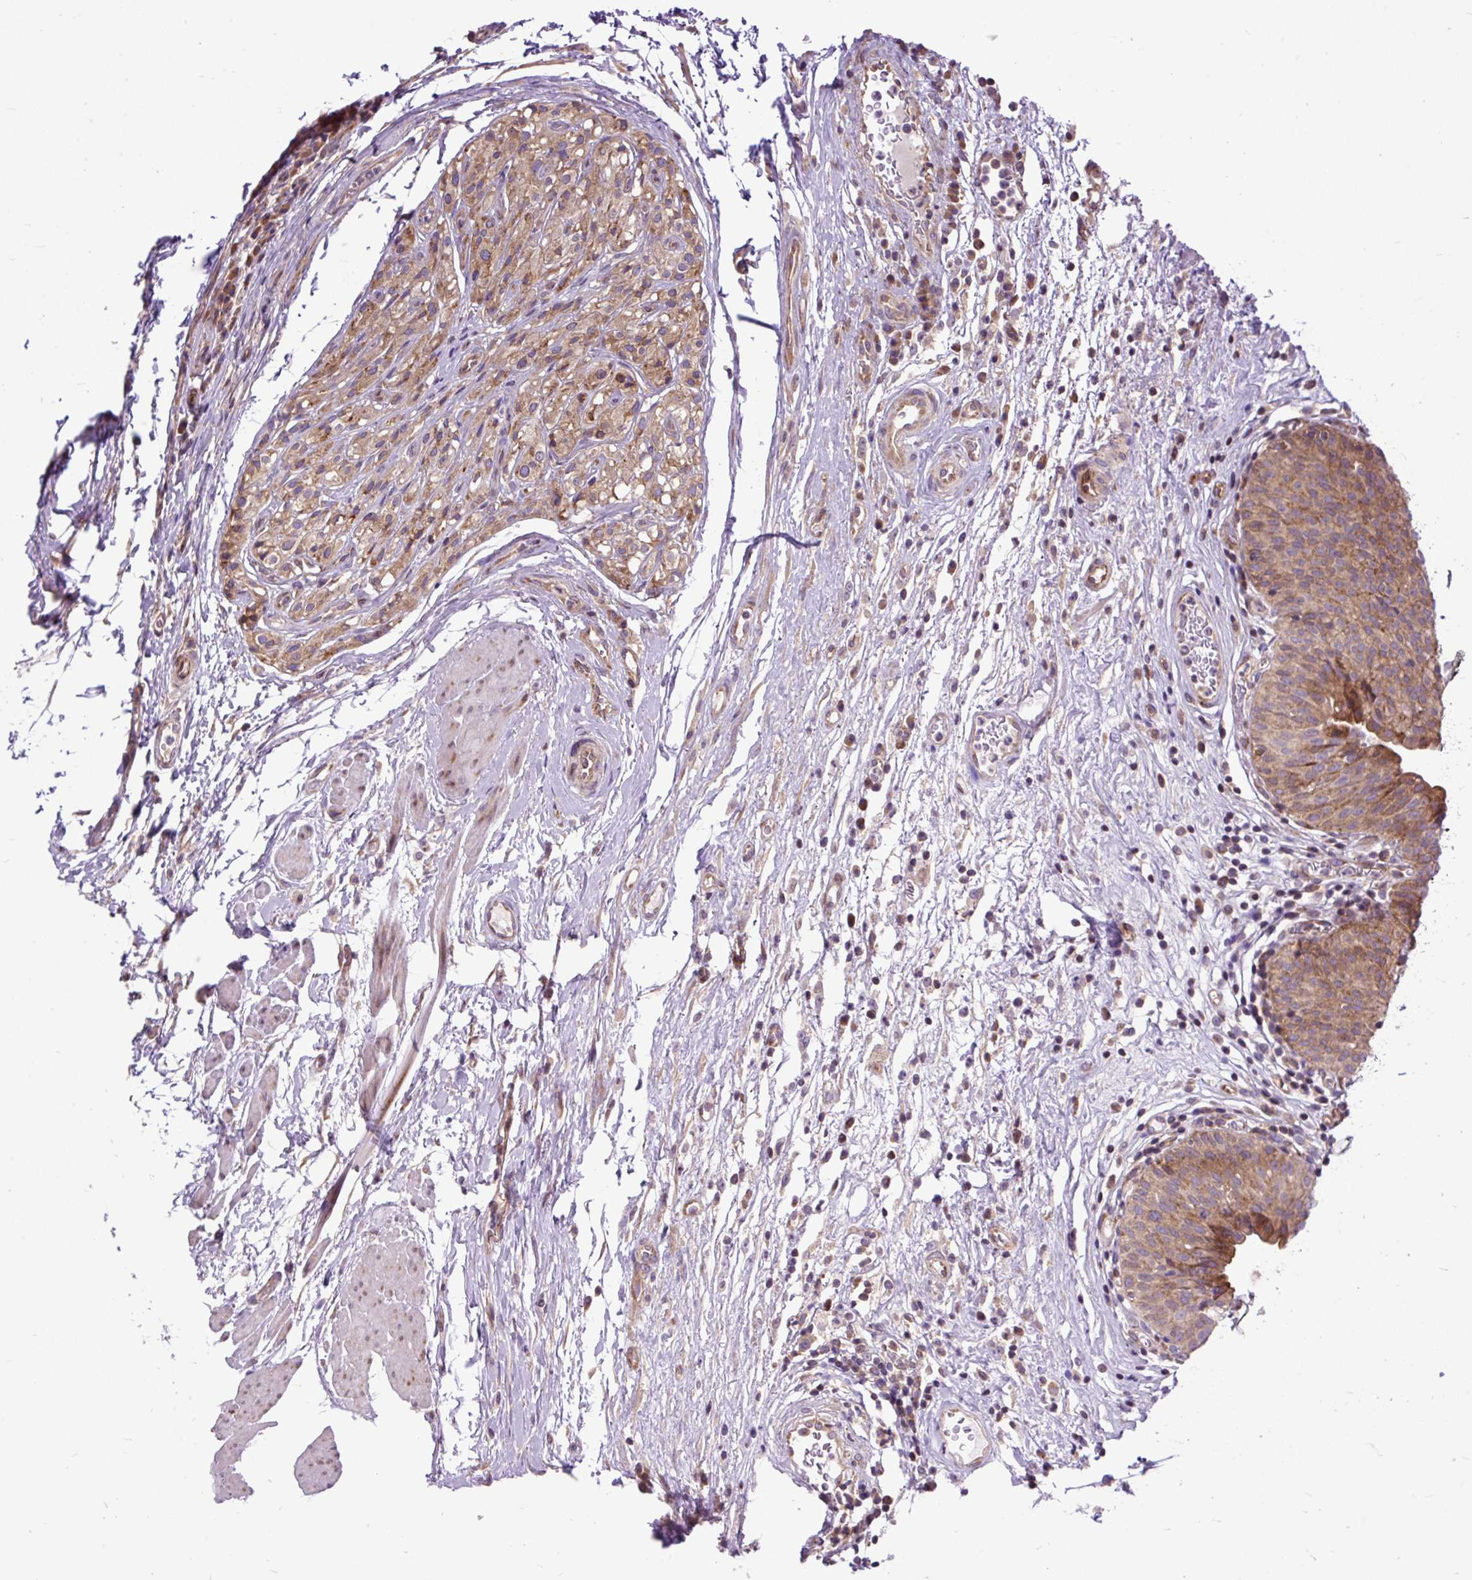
{"staining": {"intensity": "moderate", "quantity": ">75%", "location": "cytoplasmic/membranous"}, "tissue": "urinary bladder", "cell_type": "Urothelial cells", "image_type": "normal", "snomed": [{"axis": "morphology", "description": "Normal tissue, NOS"}, {"axis": "morphology", "description": "Inflammation, NOS"}, {"axis": "topography", "description": "Urinary bladder"}], "caption": "Immunohistochemistry (IHC) (DAB (3,3'-diaminobenzidine)) staining of normal urinary bladder reveals moderate cytoplasmic/membranous protein positivity in approximately >75% of urothelial cells. (DAB IHC, brown staining for protein, blue staining for nuclei).", "gene": "TRIM17", "patient": {"sex": "male", "age": 57}}